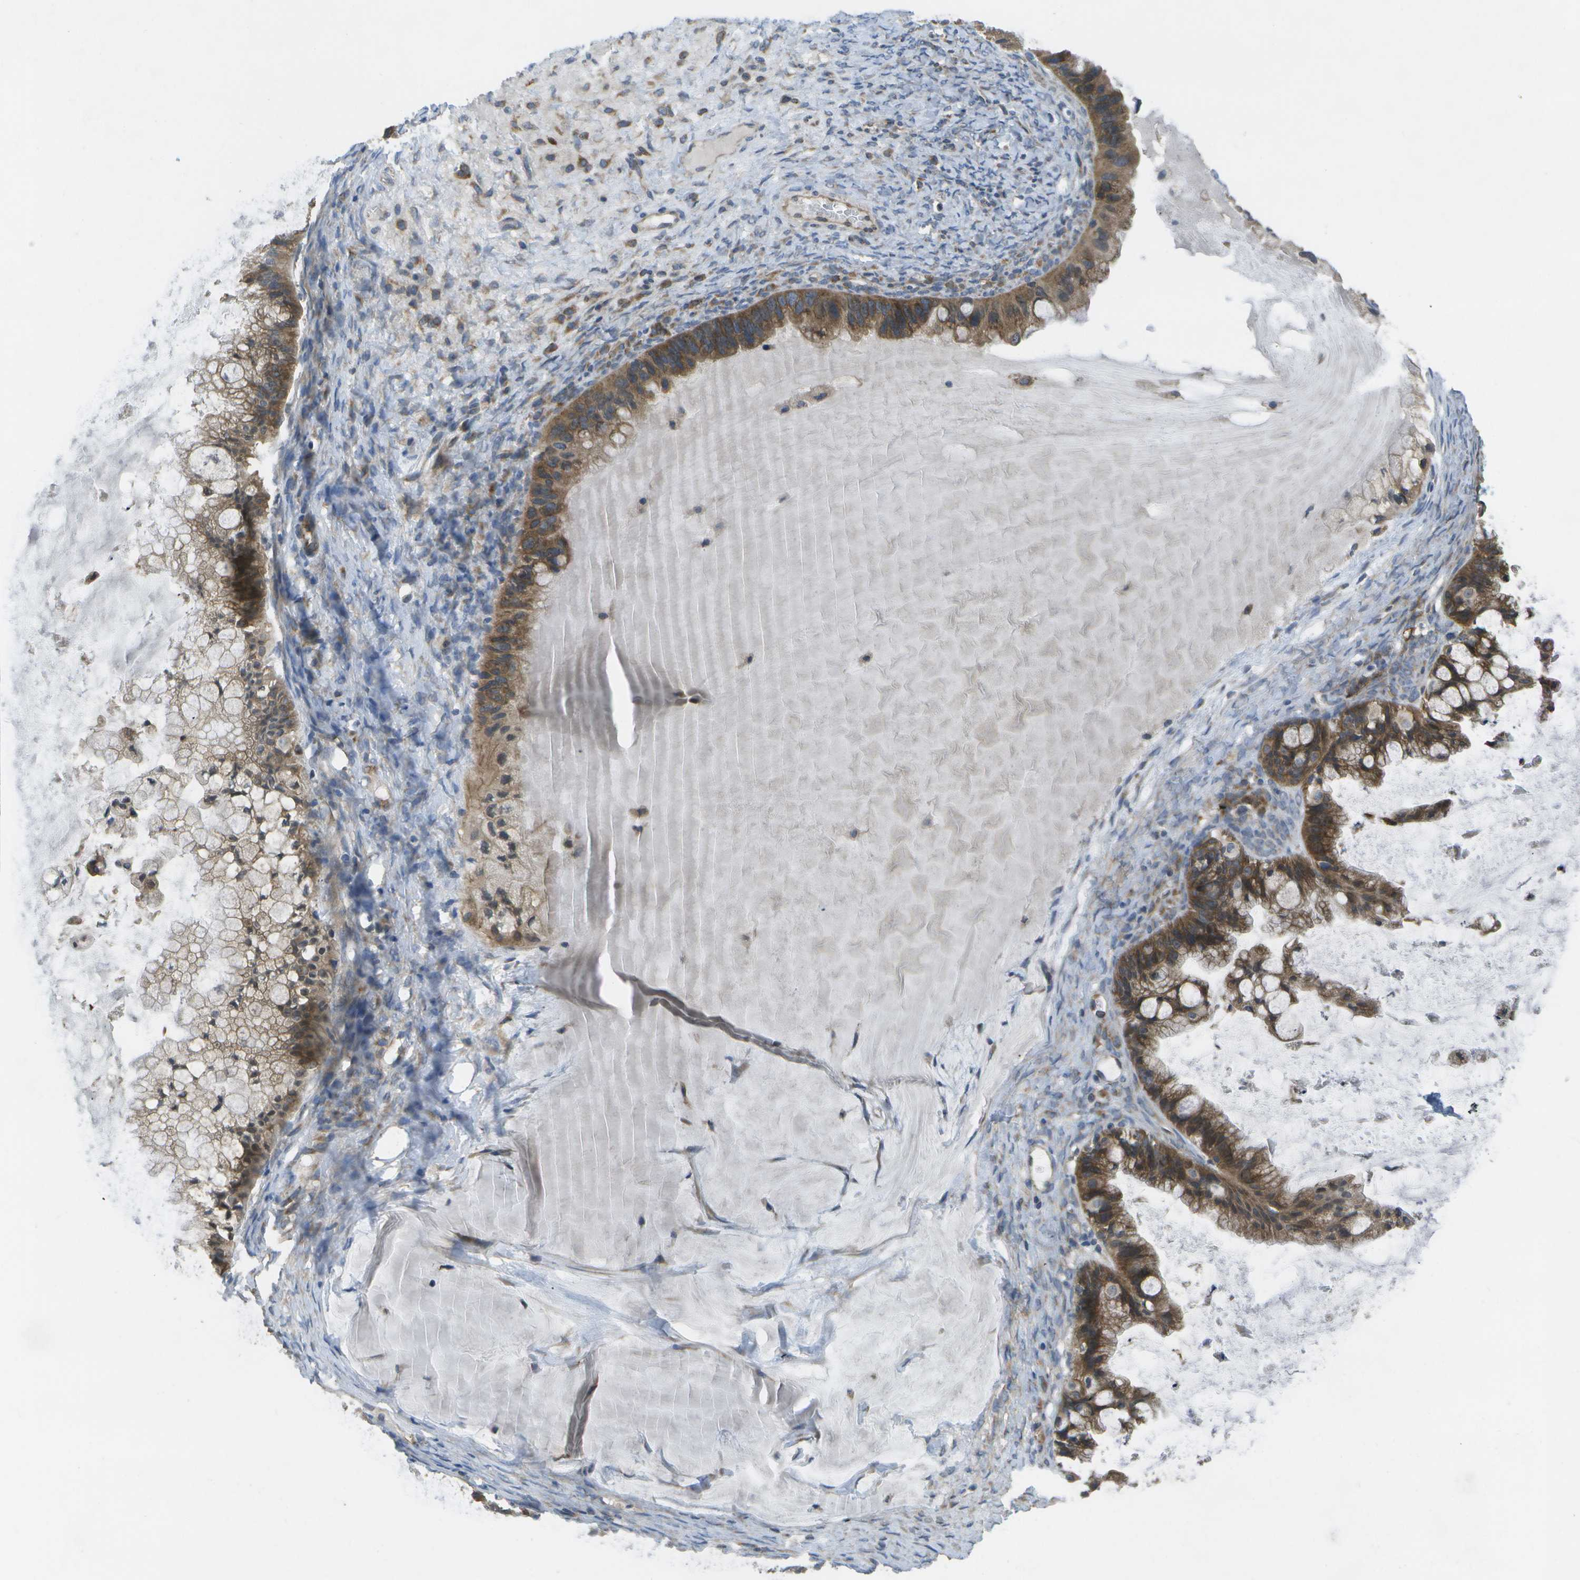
{"staining": {"intensity": "strong", "quantity": ">75%", "location": "cytoplasmic/membranous"}, "tissue": "ovarian cancer", "cell_type": "Tumor cells", "image_type": "cancer", "snomed": [{"axis": "morphology", "description": "Cystadenocarcinoma, mucinous, NOS"}, {"axis": "topography", "description": "Ovary"}], "caption": "The histopathology image exhibits staining of ovarian cancer, revealing strong cytoplasmic/membranous protein positivity (brown color) within tumor cells.", "gene": "DPM3", "patient": {"sex": "female", "age": 57}}